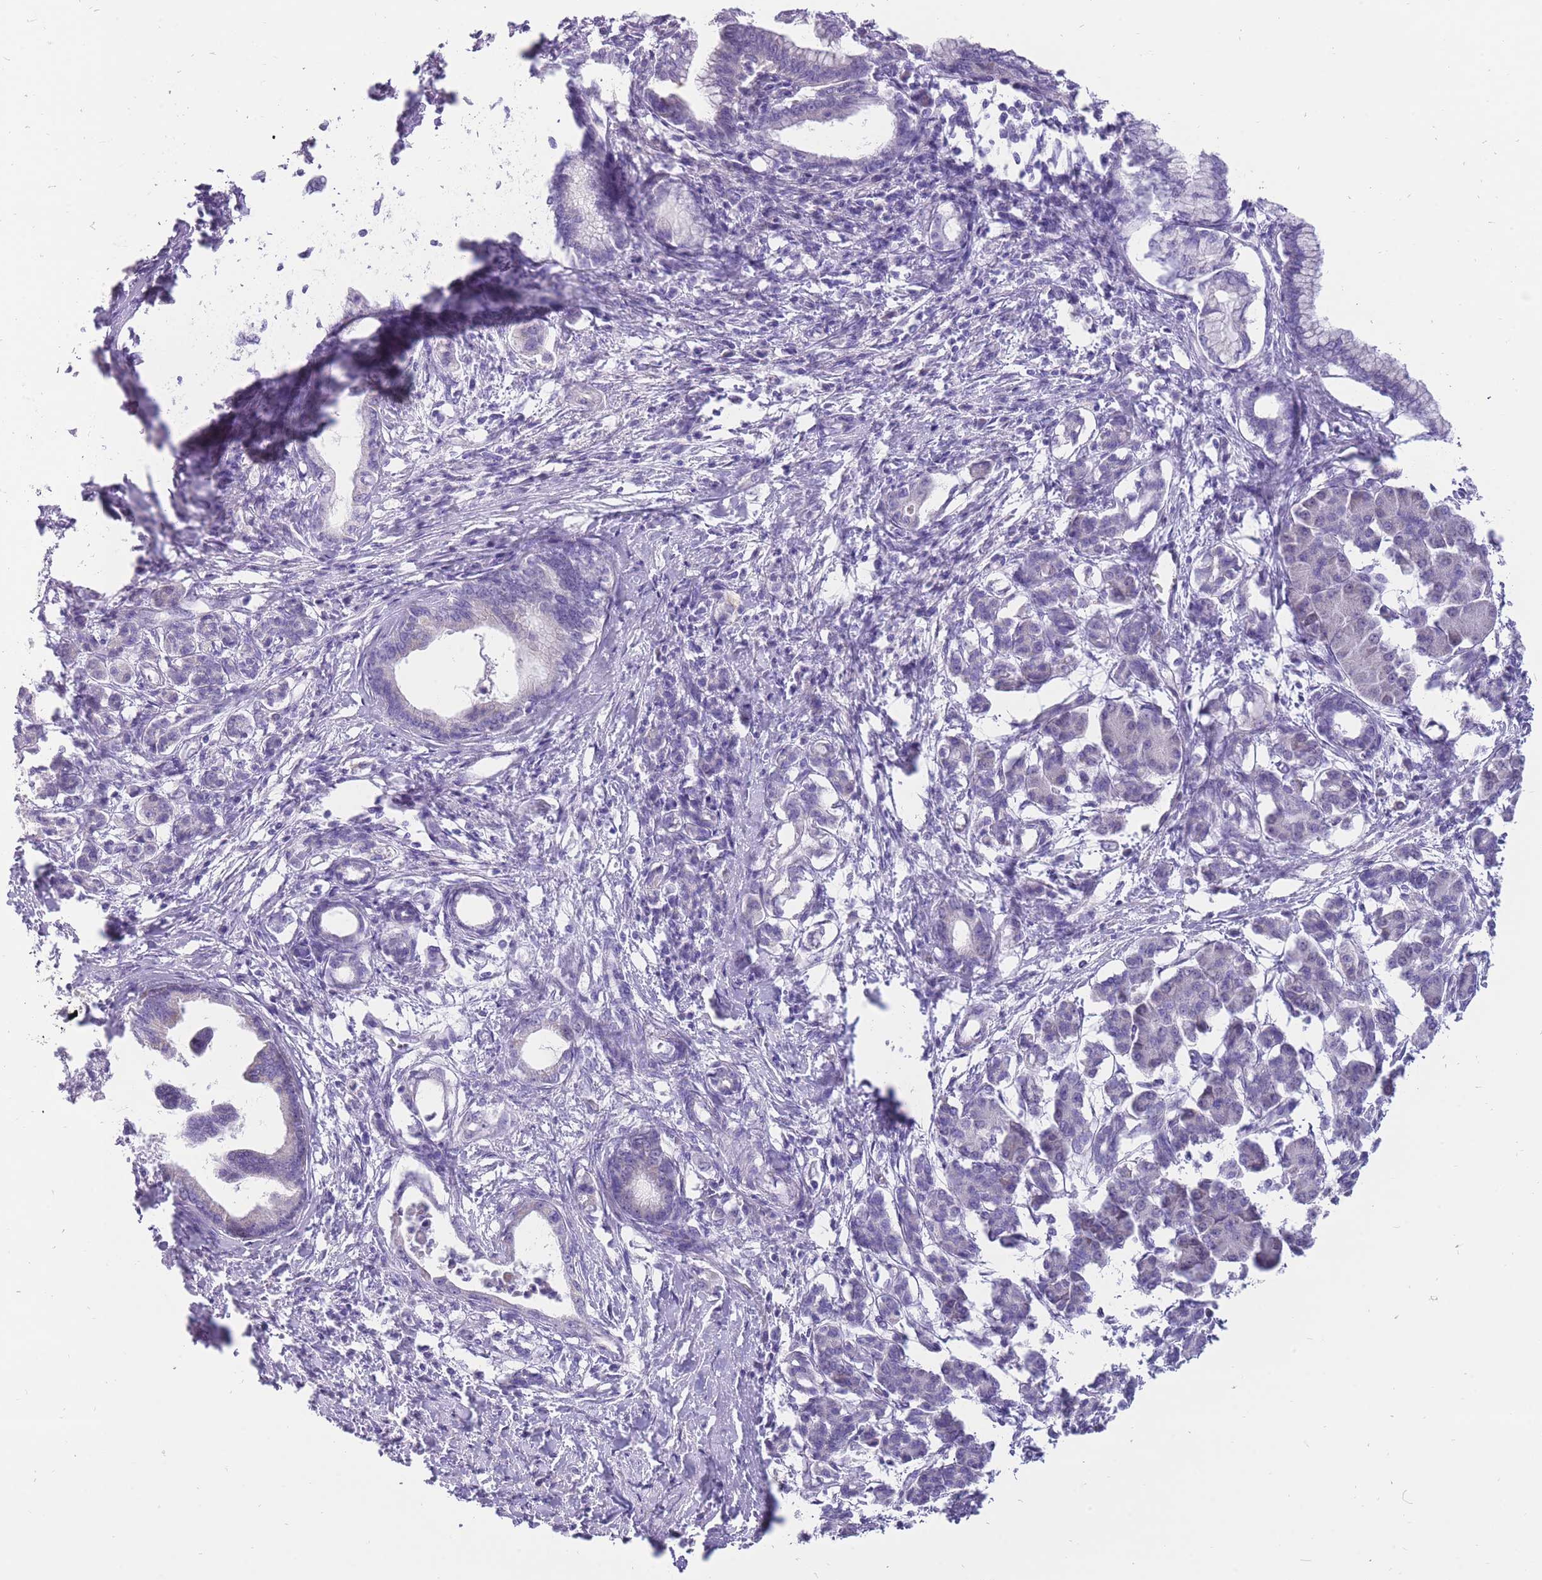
{"staining": {"intensity": "negative", "quantity": "none", "location": "none"}, "tissue": "pancreatic cancer", "cell_type": "Tumor cells", "image_type": "cancer", "snomed": [{"axis": "morphology", "description": "Adenocarcinoma, NOS"}, {"axis": "topography", "description": "Pancreas"}], "caption": "Immunohistochemistry micrograph of neoplastic tissue: human pancreatic adenocarcinoma stained with DAB (3,3'-diaminobenzidine) displays no significant protein positivity in tumor cells.", "gene": "ERICH4", "patient": {"sex": "female", "age": 55}}